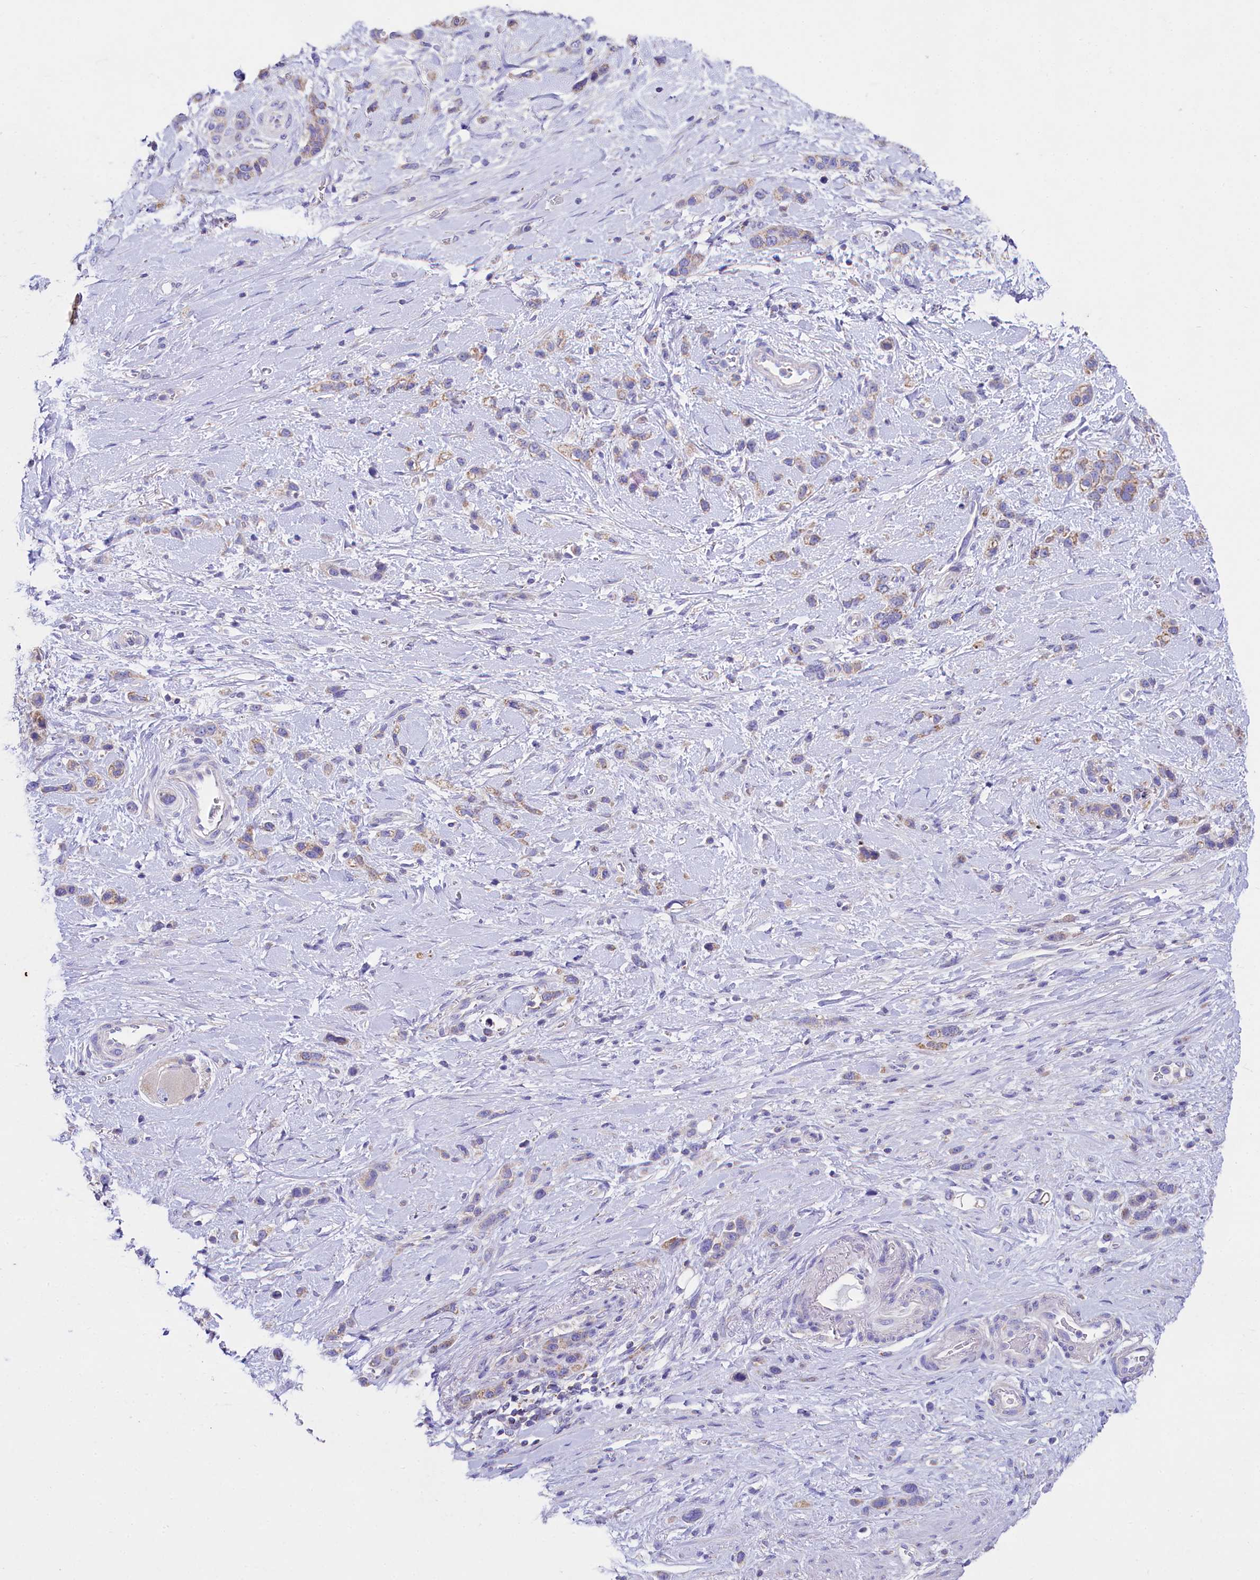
{"staining": {"intensity": "moderate", "quantity": "25%-75%", "location": "cytoplasmic/membranous"}, "tissue": "stomach cancer", "cell_type": "Tumor cells", "image_type": "cancer", "snomed": [{"axis": "morphology", "description": "Adenocarcinoma, NOS"}, {"axis": "morphology", "description": "Adenocarcinoma, High grade"}, {"axis": "topography", "description": "Stomach, upper"}, {"axis": "topography", "description": "Stomach, lower"}], "caption": "Immunohistochemical staining of adenocarcinoma (stomach) displays moderate cytoplasmic/membranous protein staining in about 25%-75% of tumor cells.", "gene": "VPS26B", "patient": {"sex": "female", "age": 65}}